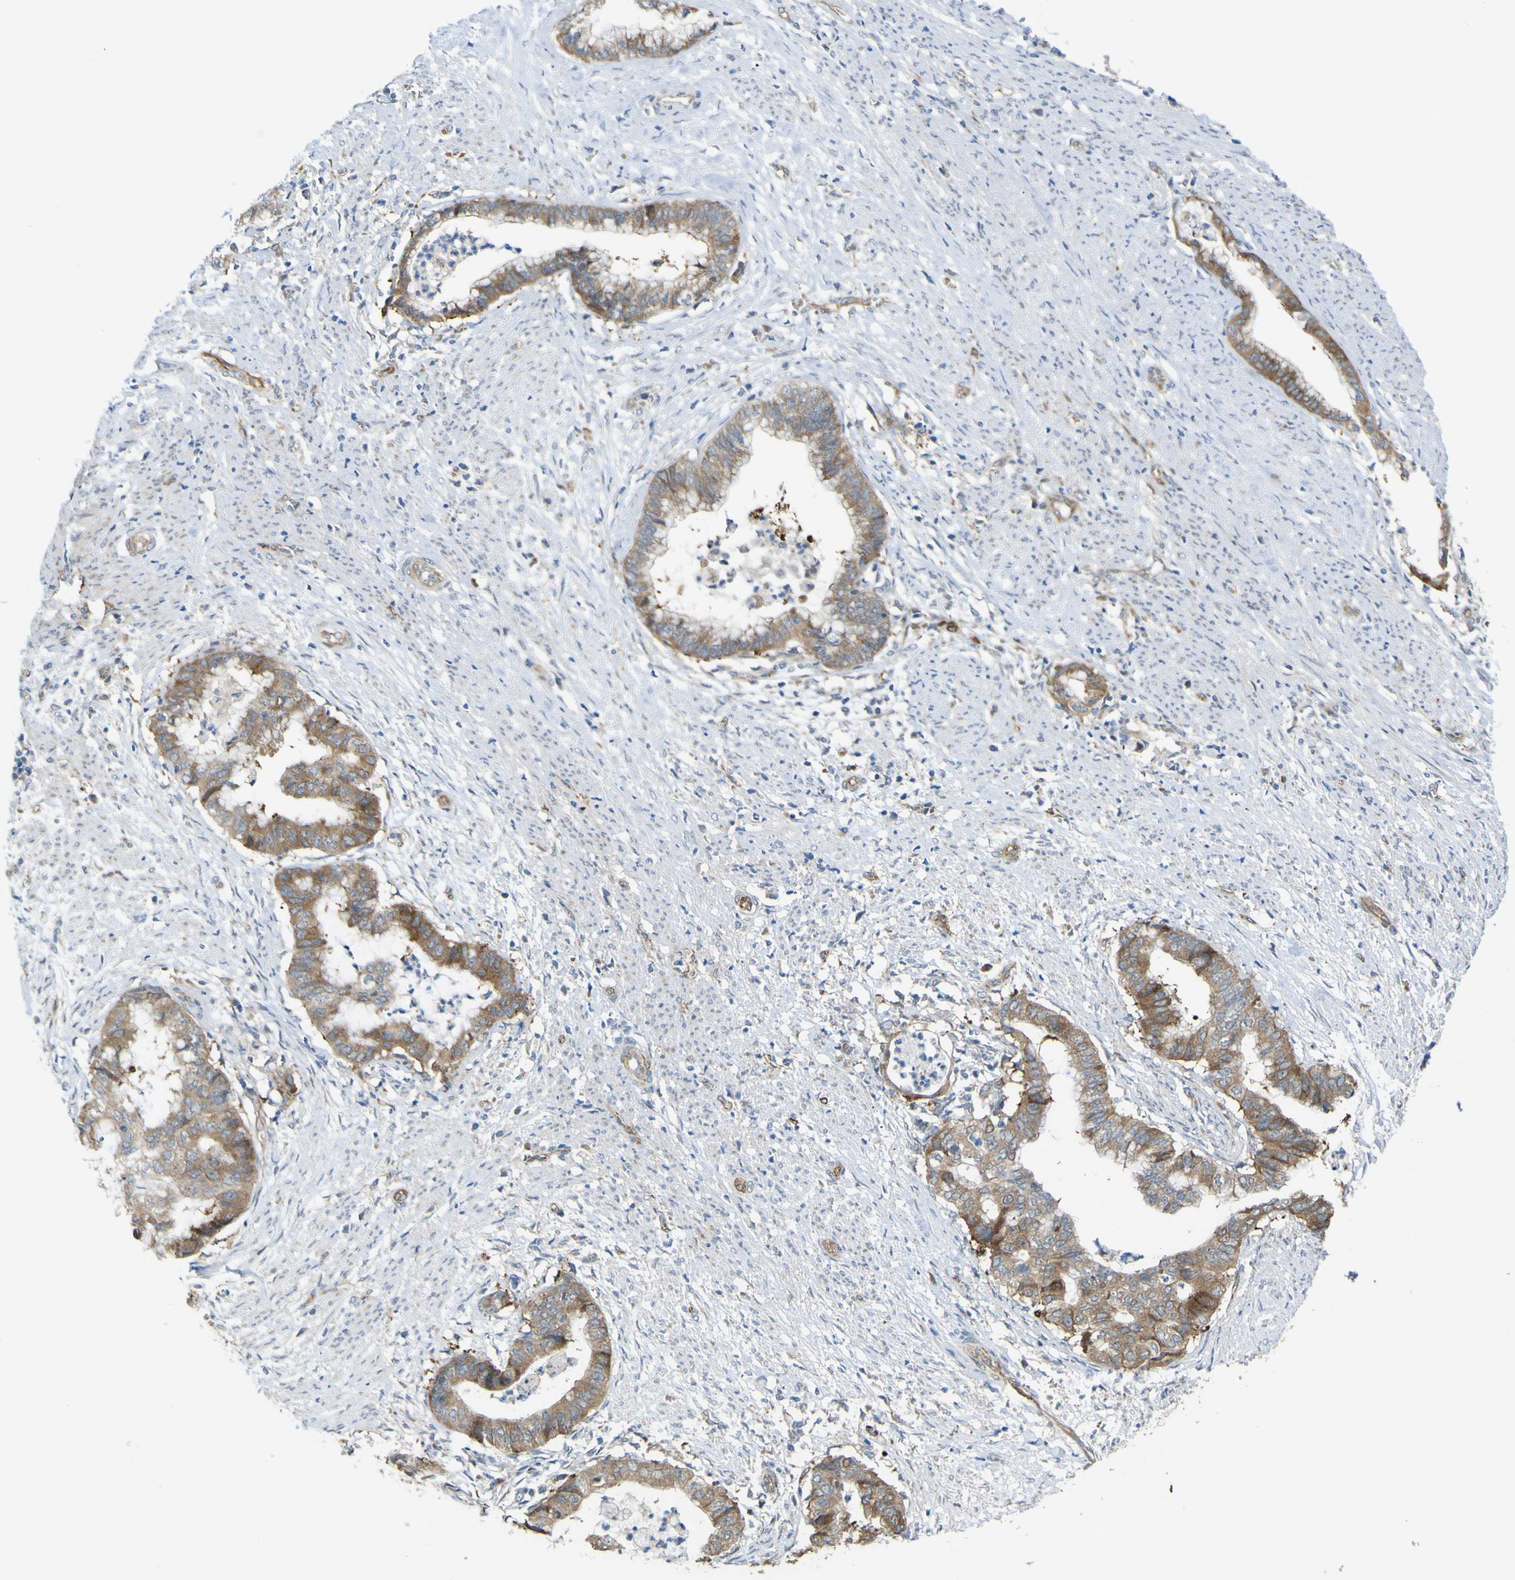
{"staining": {"intensity": "moderate", "quantity": ">75%", "location": "cytoplasmic/membranous"}, "tissue": "endometrial cancer", "cell_type": "Tumor cells", "image_type": "cancer", "snomed": [{"axis": "morphology", "description": "Necrosis, NOS"}, {"axis": "morphology", "description": "Adenocarcinoma, NOS"}, {"axis": "topography", "description": "Endometrium"}], "caption": "IHC staining of adenocarcinoma (endometrial), which reveals medium levels of moderate cytoplasmic/membranous expression in approximately >75% of tumor cells indicating moderate cytoplasmic/membranous protein staining. The staining was performed using DAB (3,3'-diaminobenzidine) (brown) for protein detection and nuclei were counterstained in hematoxylin (blue).", "gene": "JPH1", "patient": {"sex": "female", "age": 79}}